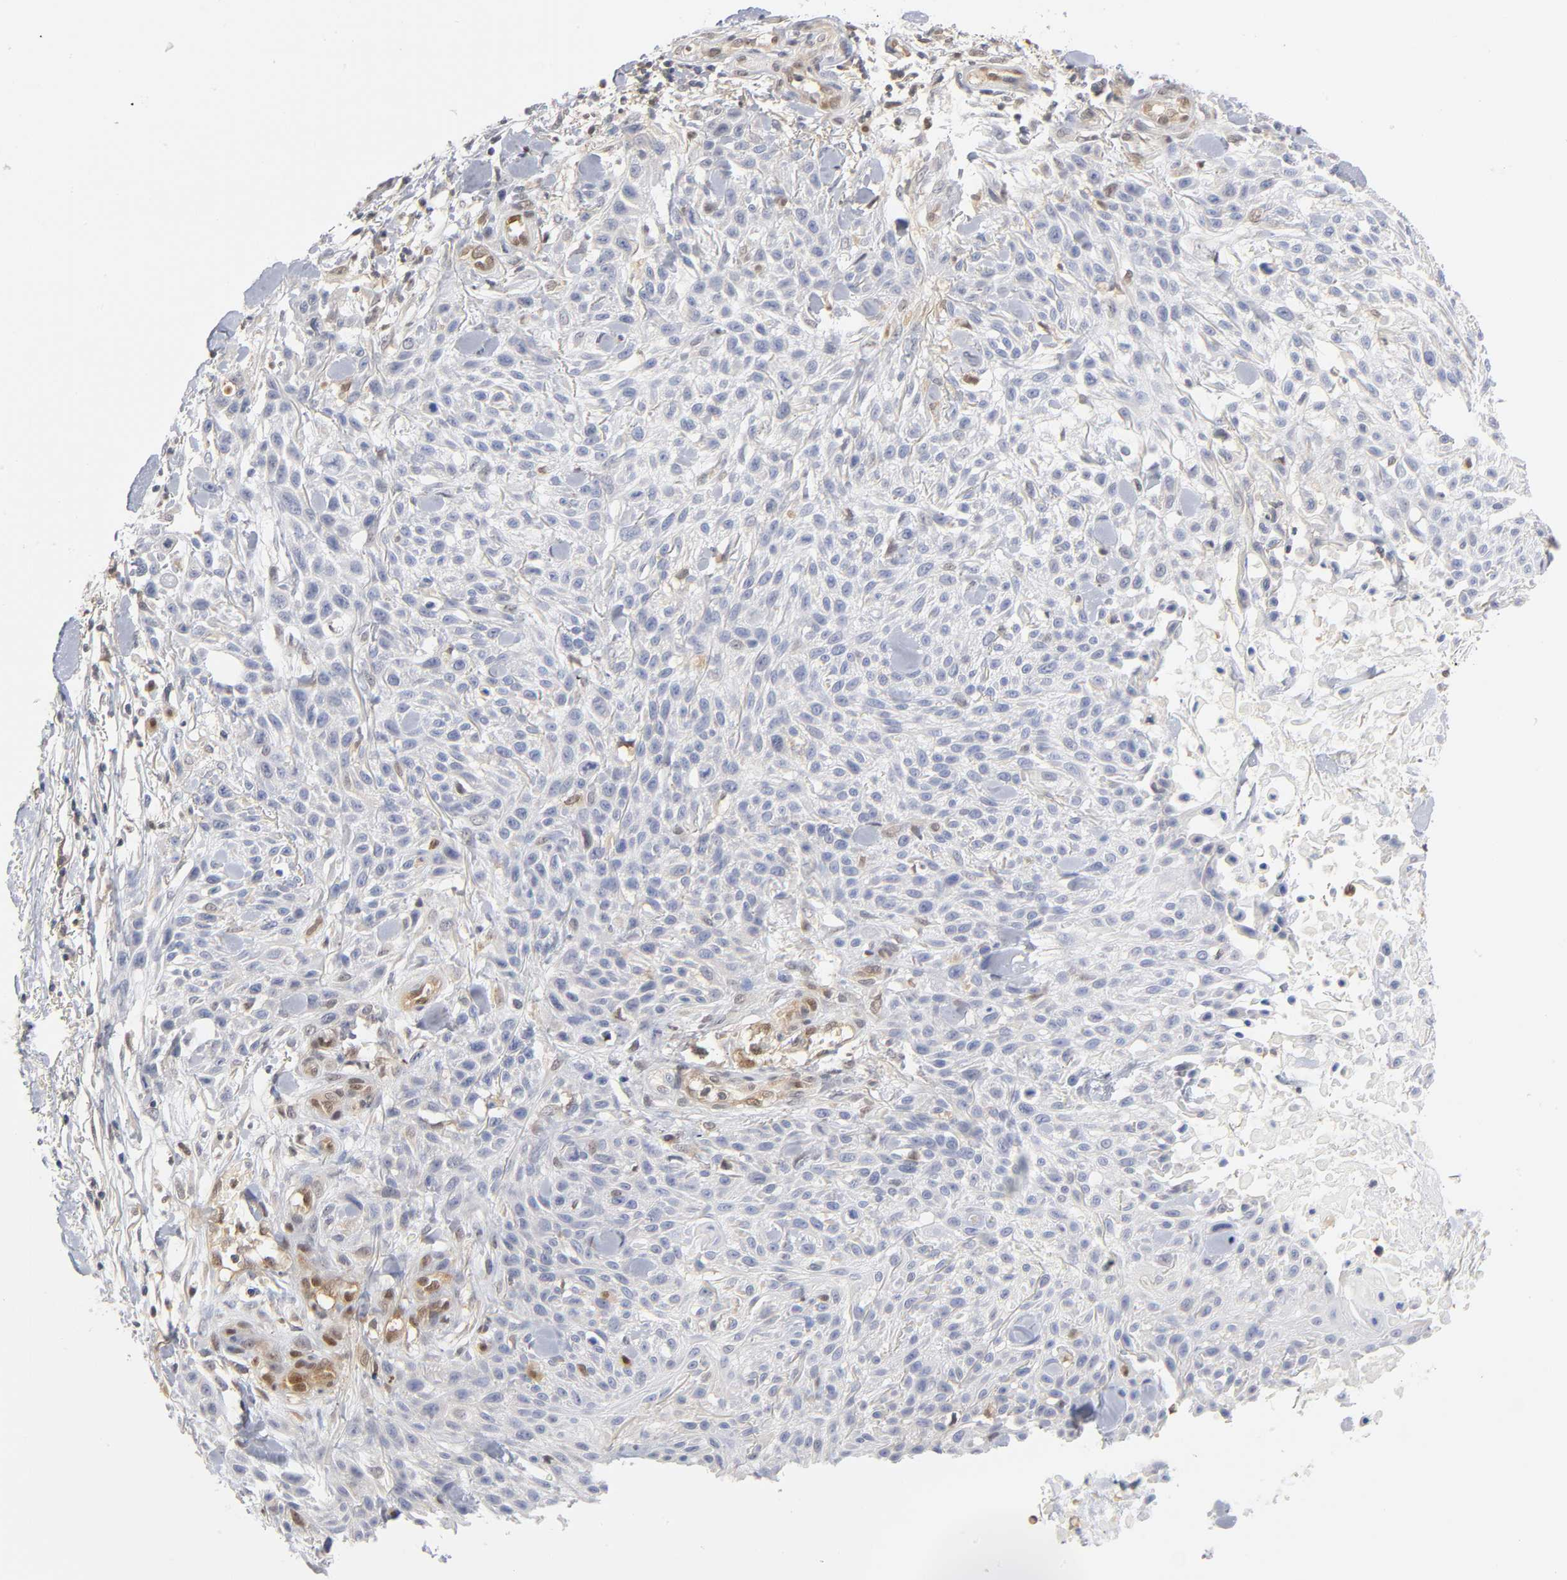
{"staining": {"intensity": "negative", "quantity": "none", "location": "none"}, "tissue": "skin cancer", "cell_type": "Tumor cells", "image_type": "cancer", "snomed": [{"axis": "morphology", "description": "Squamous cell carcinoma, NOS"}, {"axis": "topography", "description": "Skin"}], "caption": "IHC of human skin cancer (squamous cell carcinoma) exhibits no expression in tumor cells.", "gene": "DFFB", "patient": {"sex": "female", "age": 42}}